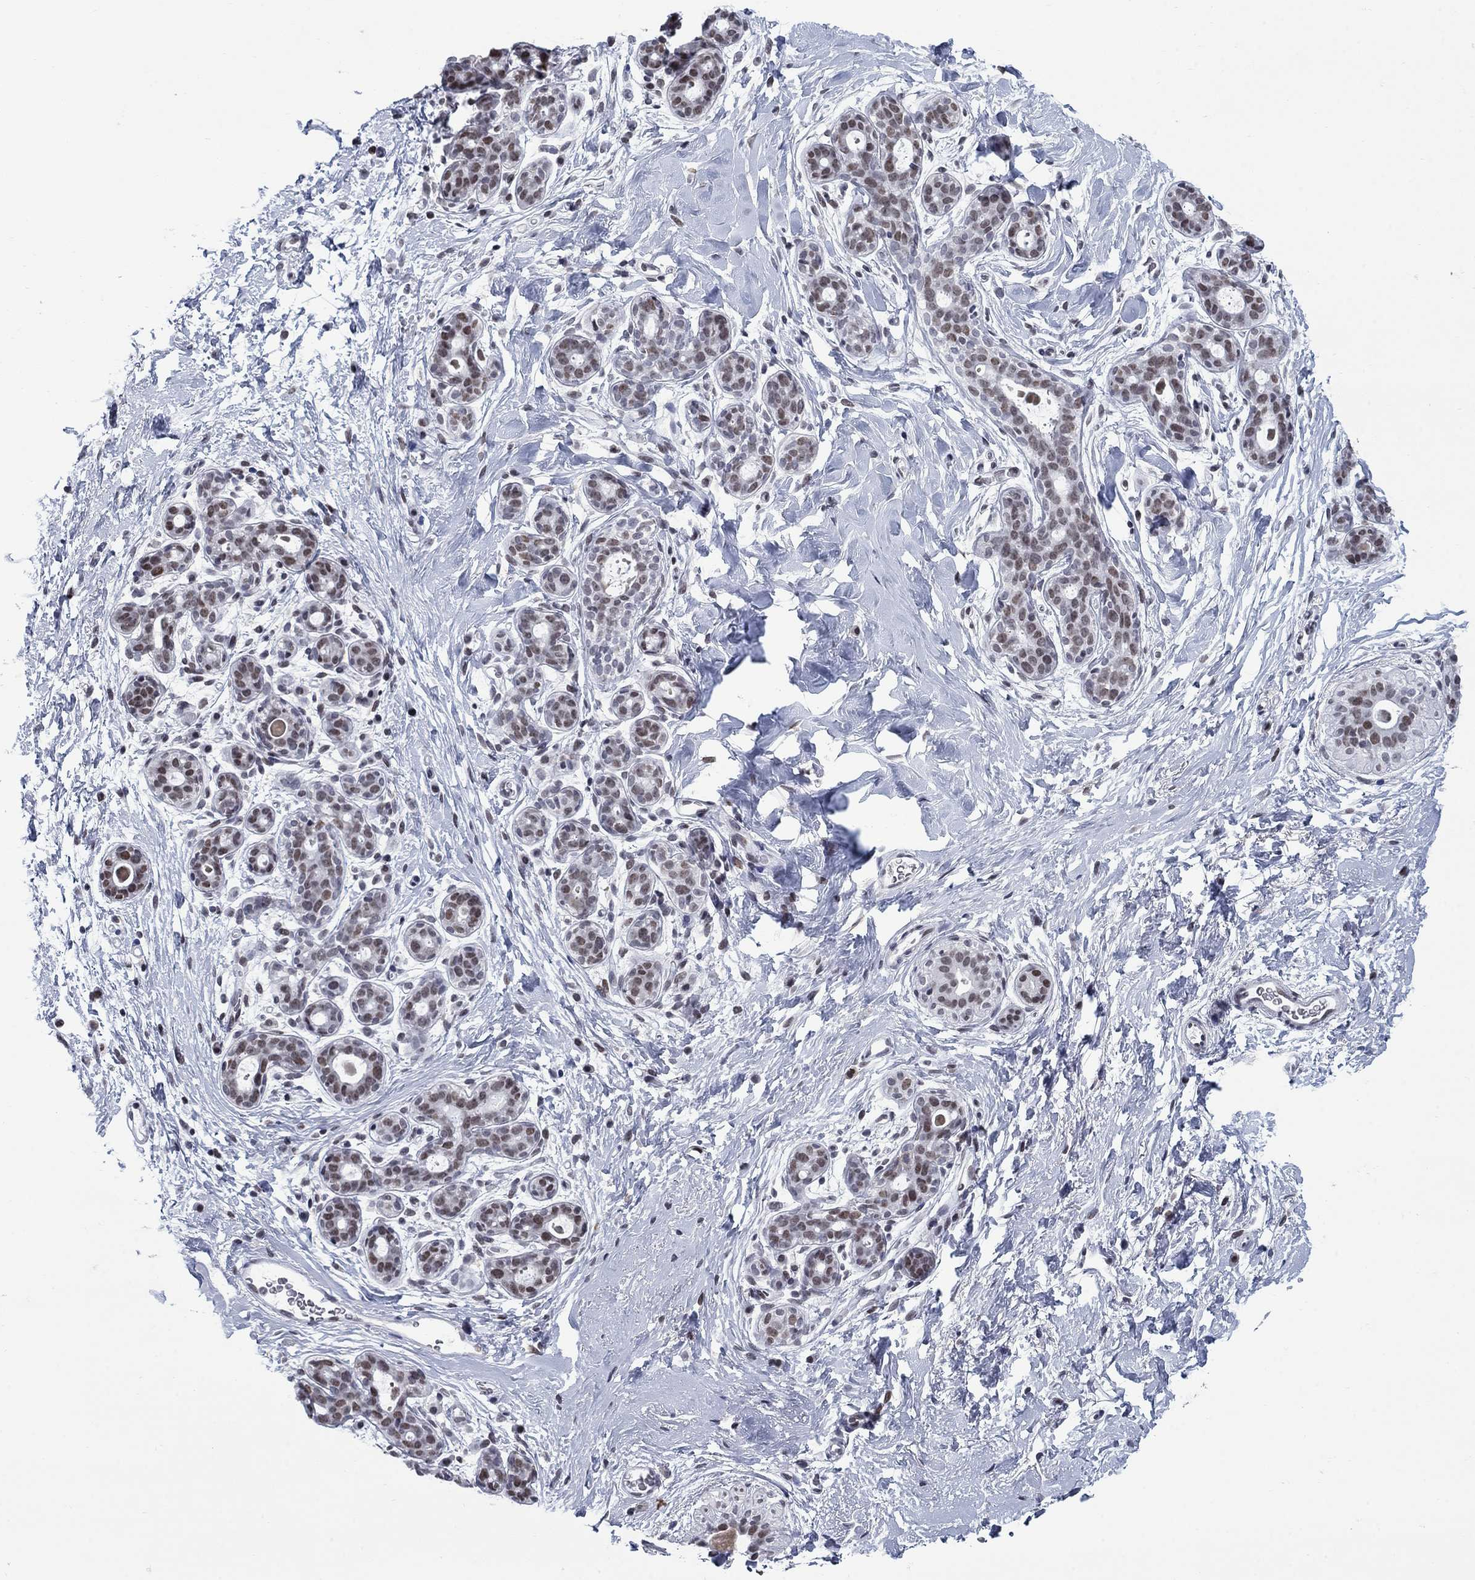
{"staining": {"intensity": "negative", "quantity": "none", "location": "none"}, "tissue": "breast", "cell_type": "Adipocytes", "image_type": "normal", "snomed": [{"axis": "morphology", "description": "Normal tissue, NOS"}, {"axis": "topography", "description": "Breast"}], "caption": "This is an immunohistochemistry (IHC) image of benign human breast. There is no expression in adipocytes.", "gene": "NPAS3", "patient": {"sex": "female", "age": 43}}